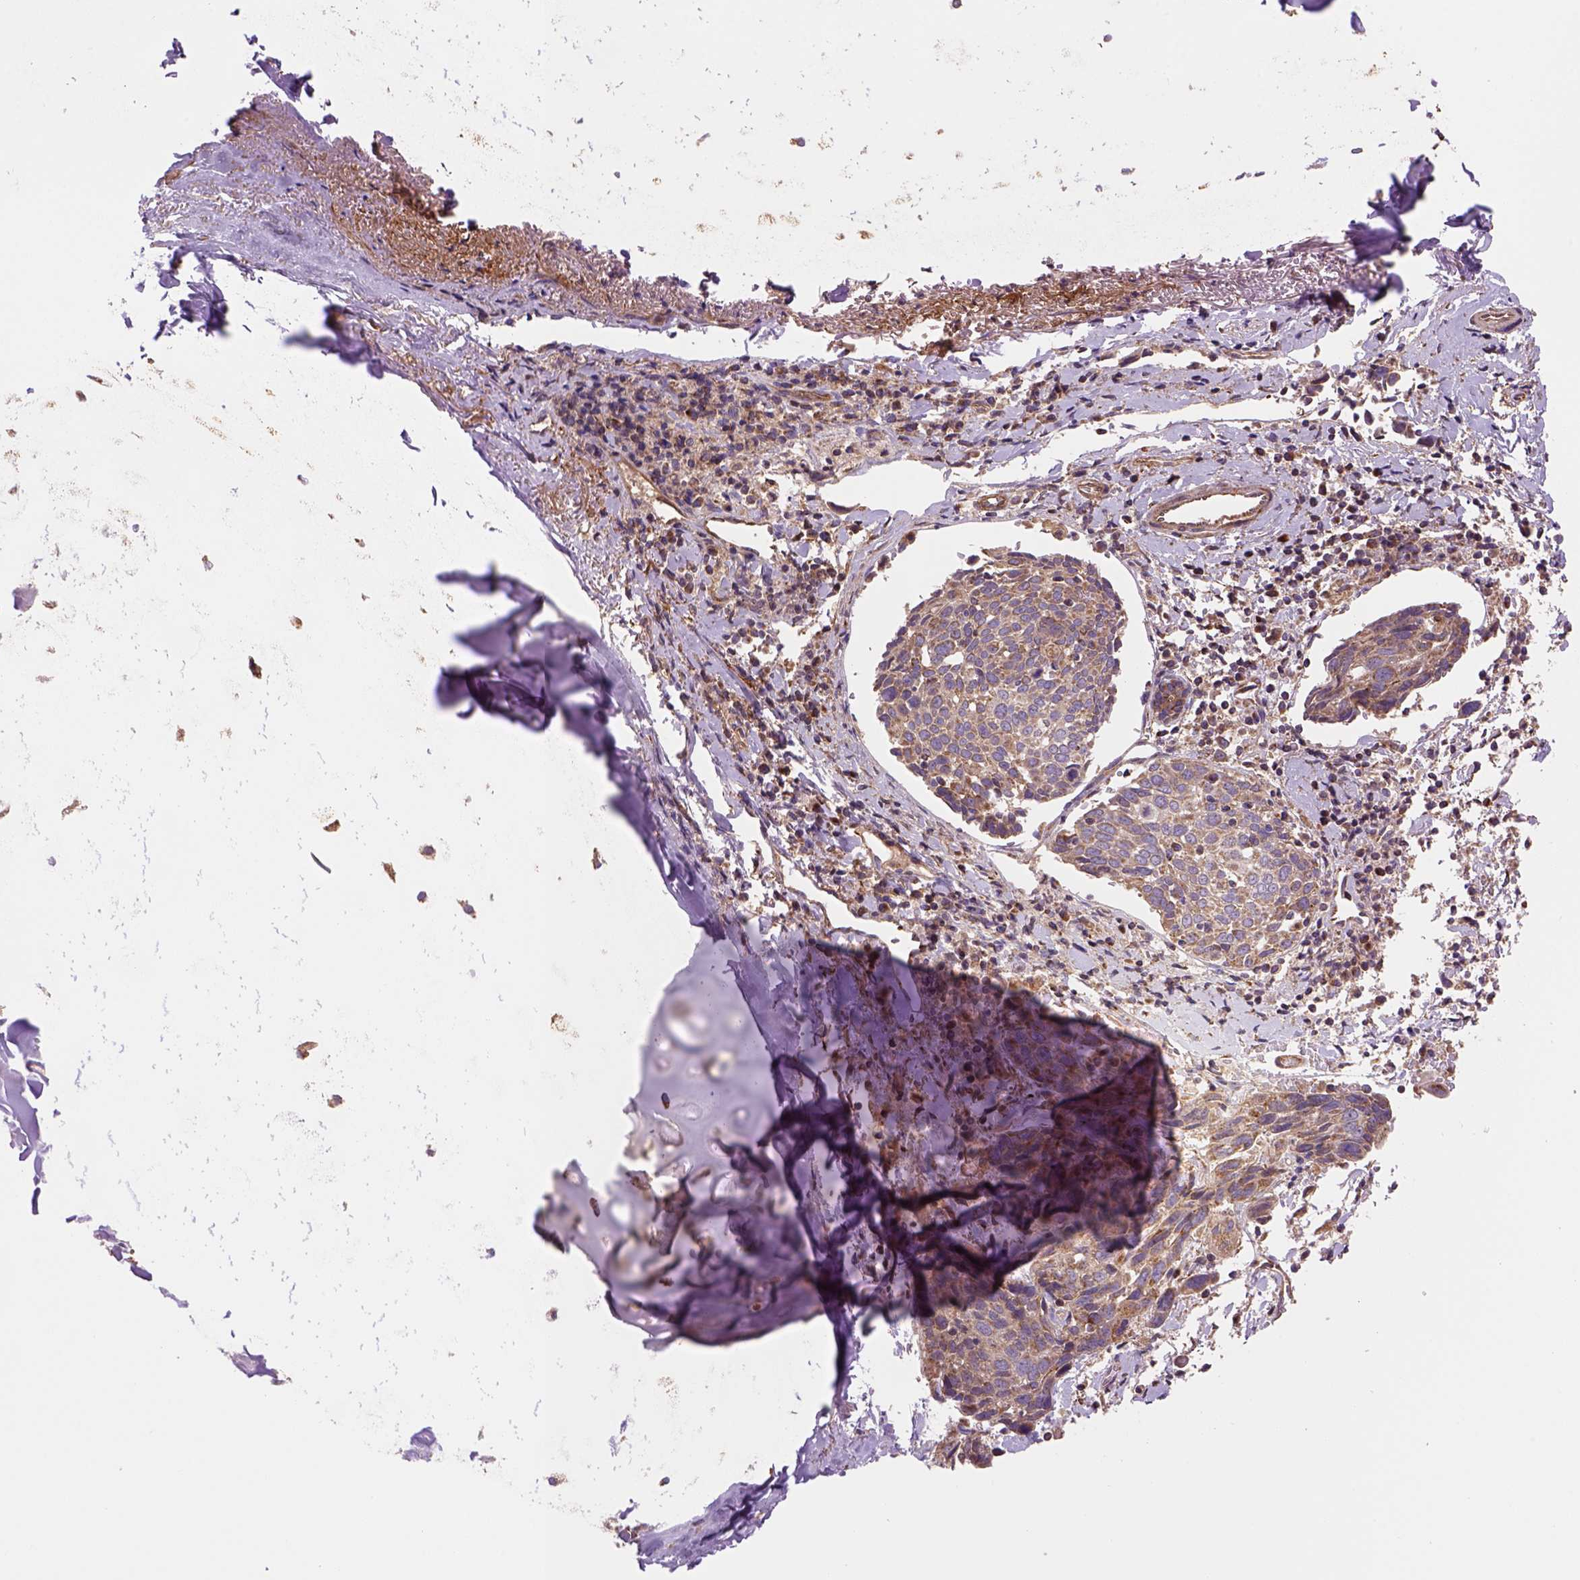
{"staining": {"intensity": "weak", "quantity": ">75%", "location": "cytoplasmic/membranous"}, "tissue": "lung cancer", "cell_type": "Tumor cells", "image_type": "cancer", "snomed": [{"axis": "morphology", "description": "Squamous cell carcinoma, NOS"}, {"axis": "topography", "description": "Lung"}], "caption": "Lung squamous cell carcinoma stained with immunohistochemistry (IHC) demonstrates weak cytoplasmic/membranous staining in about >75% of tumor cells. The staining was performed using DAB to visualize the protein expression in brown, while the nuclei were stained in blue with hematoxylin (Magnification: 20x).", "gene": "WARS2", "patient": {"sex": "male", "age": 57}}